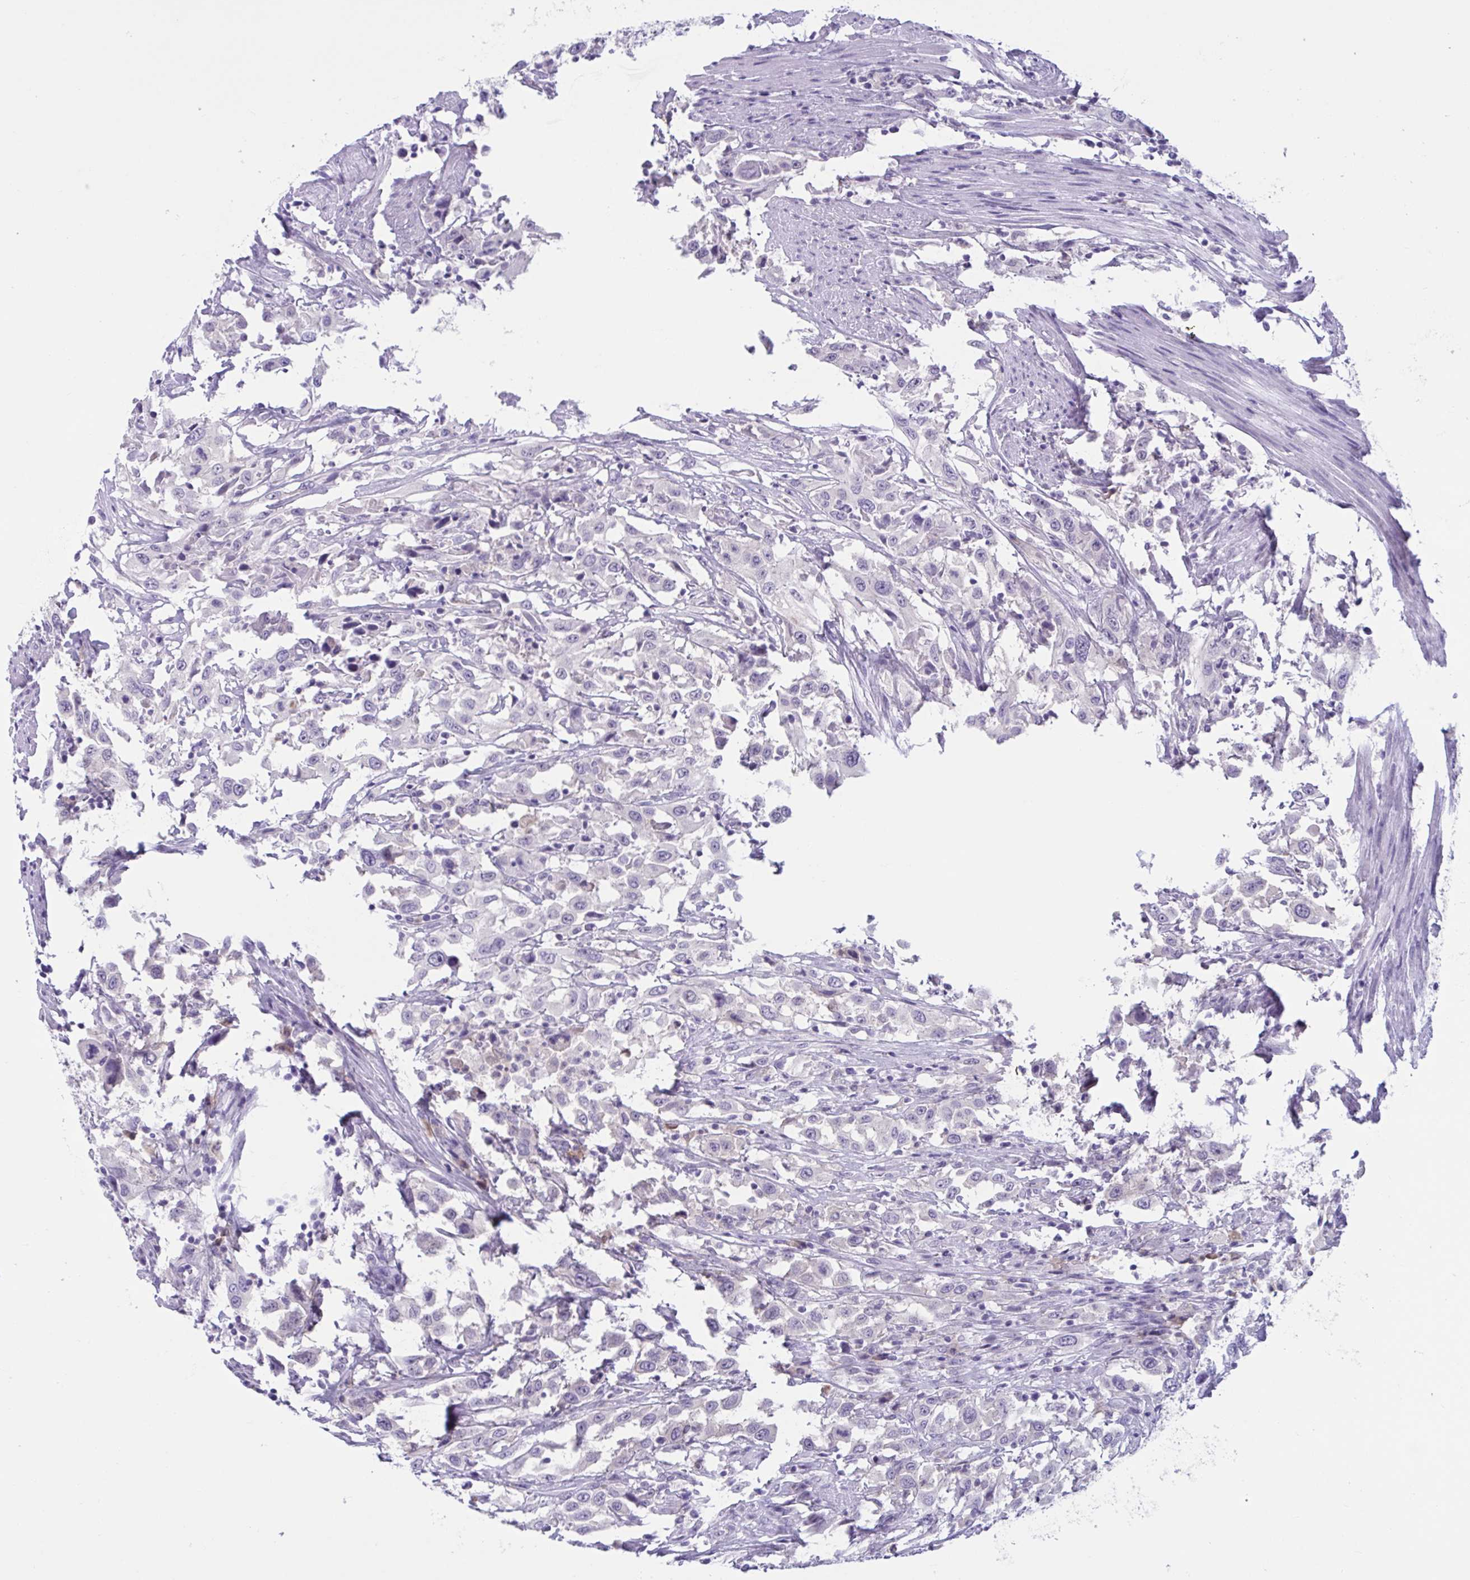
{"staining": {"intensity": "negative", "quantity": "none", "location": "none"}, "tissue": "urothelial cancer", "cell_type": "Tumor cells", "image_type": "cancer", "snomed": [{"axis": "morphology", "description": "Urothelial carcinoma, High grade"}, {"axis": "topography", "description": "Urinary bladder"}], "caption": "A histopathology image of urothelial carcinoma (high-grade) stained for a protein reveals no brown staining in tumor cells. (DAB (3,3'-diaminobenzidine) immunohistochemistry (IHC), high magnification).", "gene": "WNT9B", "patient": {"sex": "male", "age": 61}}